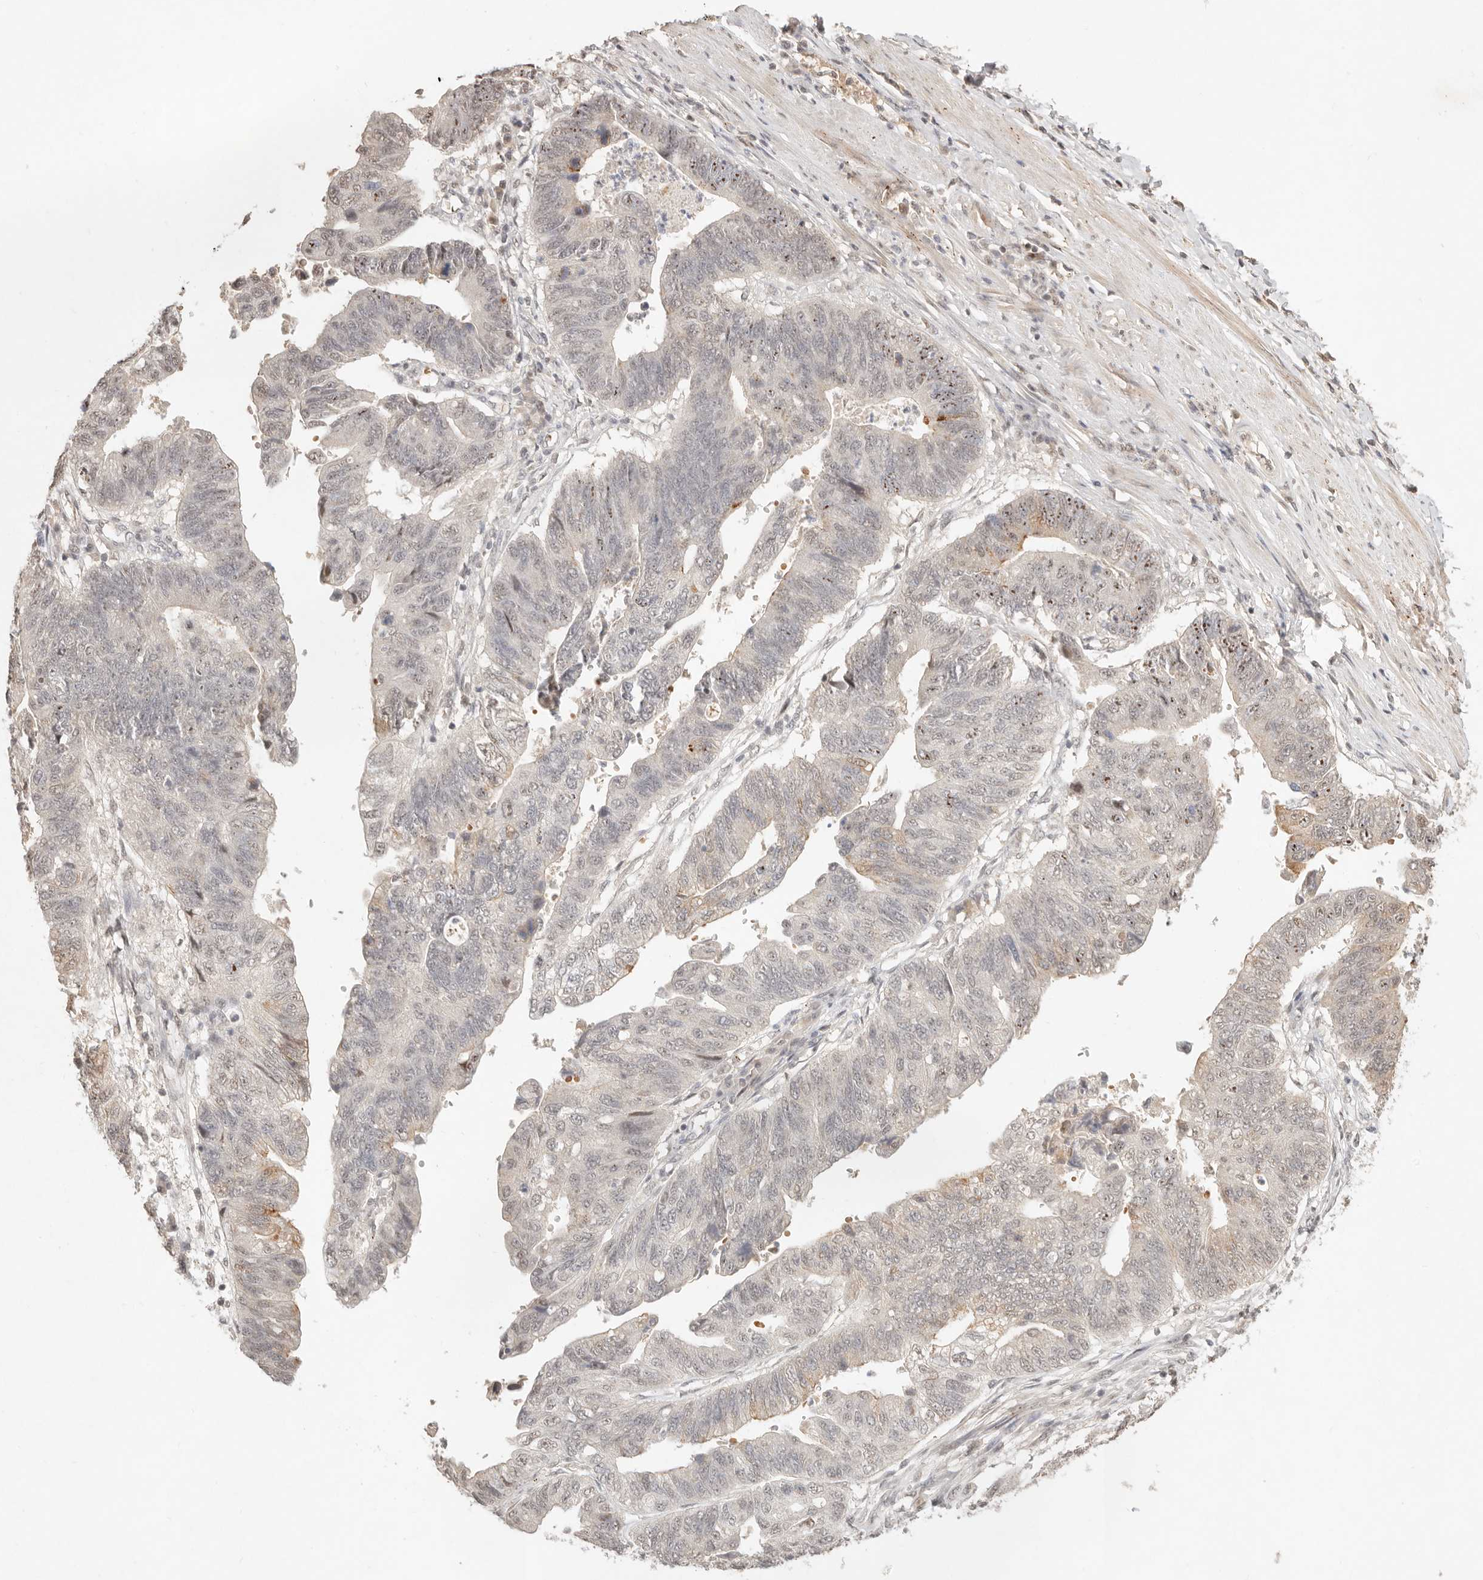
{"staining": {"intensity": "moderate", "quantity": "<25%", "location": "cytoplasmic/membranous,nuclear"}, "tissue": "stomach cancer", "cell_type": "Tumor cells", "image_type": "cancer", "snomed": [{"axis": "morphology", "description": "Adenocarcinoma, NOS"}, {"axis": "topography", "description": "Stomach"}], "caption": "A brown stain shows moderate cytoplasmic/membranous and nuclear staining of a protein in human stomach adenocarcinoma tumor cells. The staining is performed using DAB (3,3'-diaminobenzidine) brown chromogen to label protein expression. The nuclei are counter-stained blue using hematoxylin.", "gene": "MEP1A", "patient": {"sex": "male", "age": 59}}